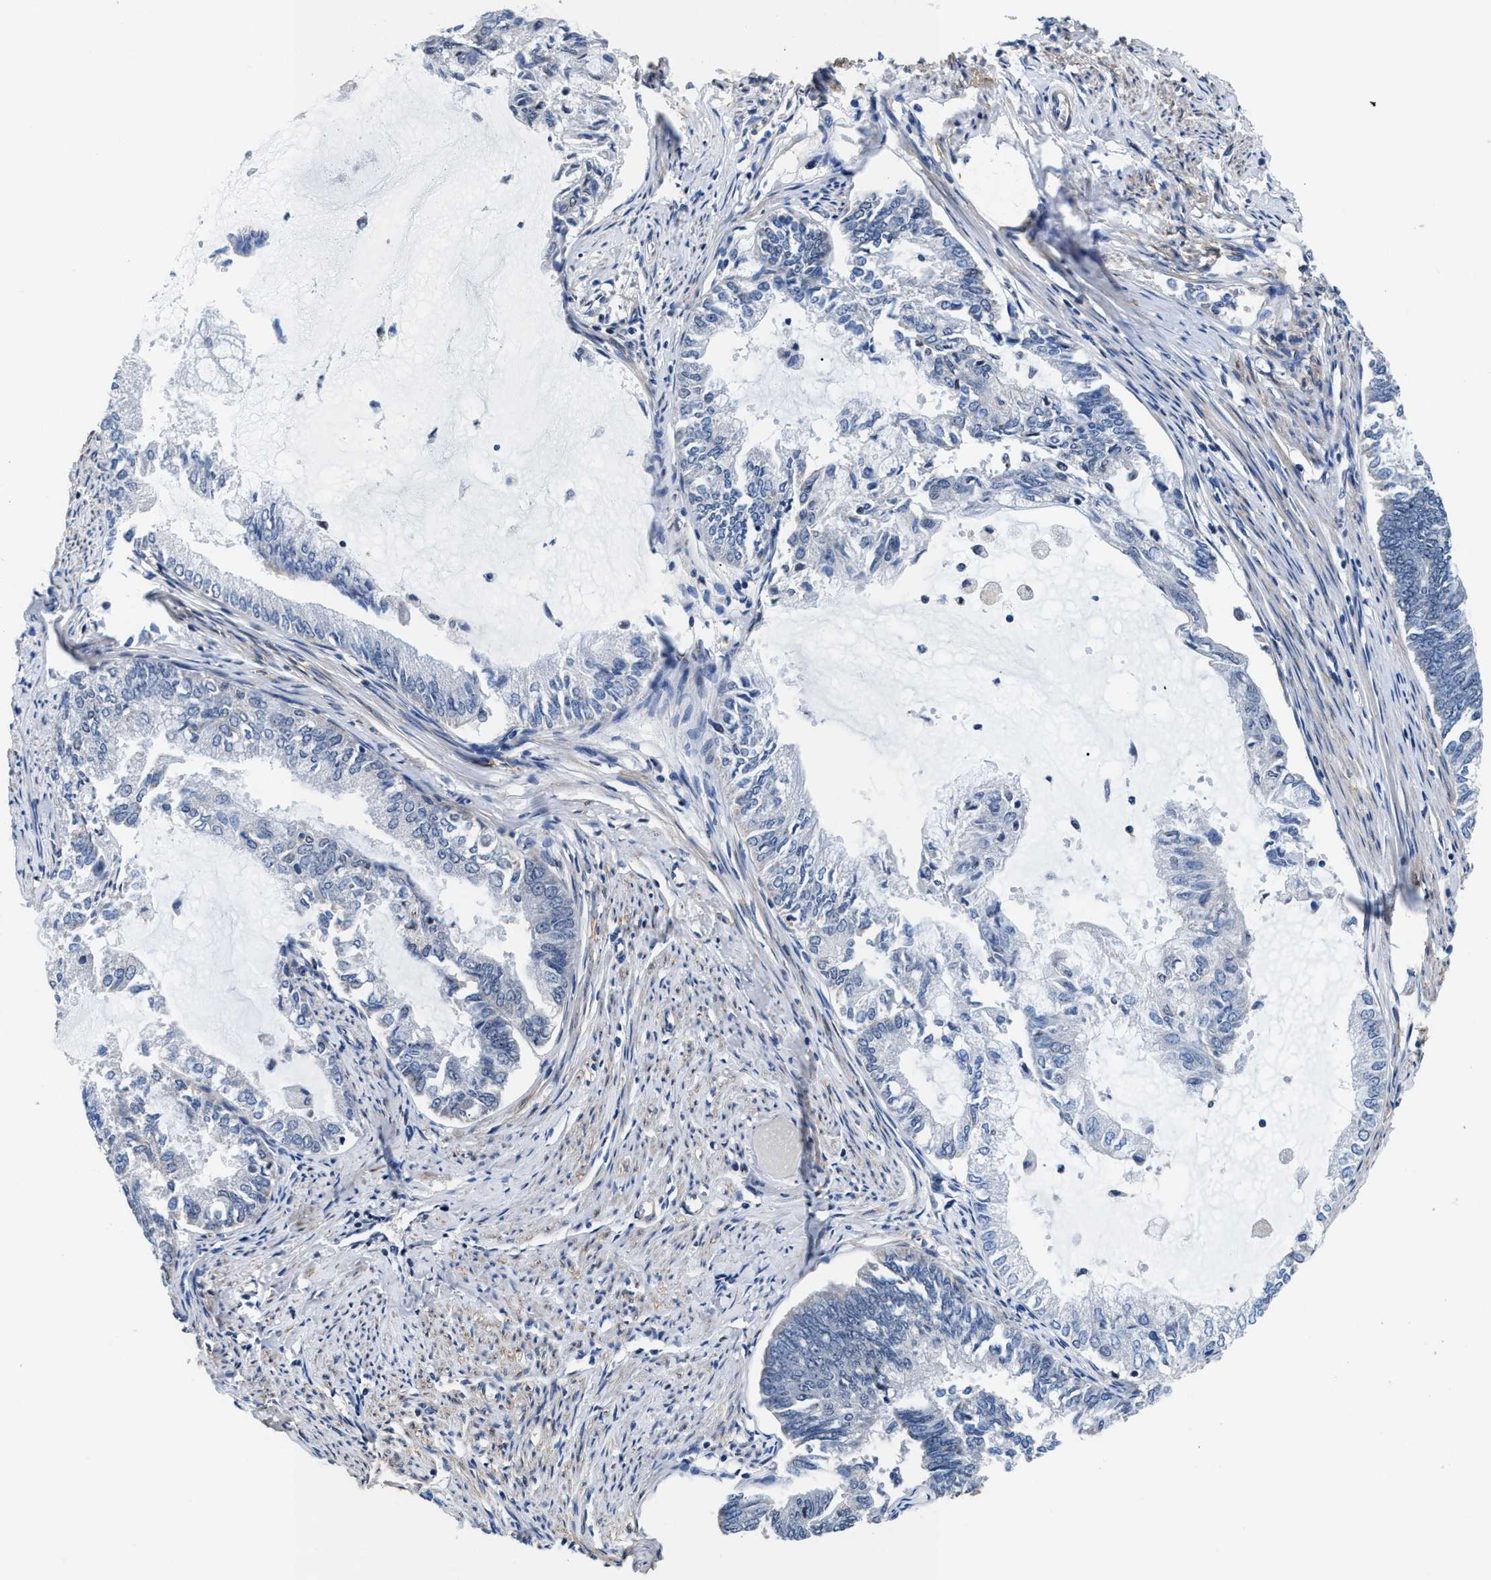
{"staining": {"intensity": "negative", "quantity": "none", "location": "none"}, "tissue": "endometrial cancer", "cell_type": "Tumor cells", "image_type": "cancer", "snomed": [{"axis": "morphology", "description": "Adenocarcinoma, NOS"}, {"axis": "topography", "description": "Endometrium"}], "caption": "A photomicrograph of human endometrial cancer is negative for staining in tumor cells. (DAB (3,3'-diaminobenzidine) immunohistochemistry (IHC) visualized using brightfield microscopy, high magnification).", "gene": "MYH3", "patient": {"sex": "female", "age": 86}}